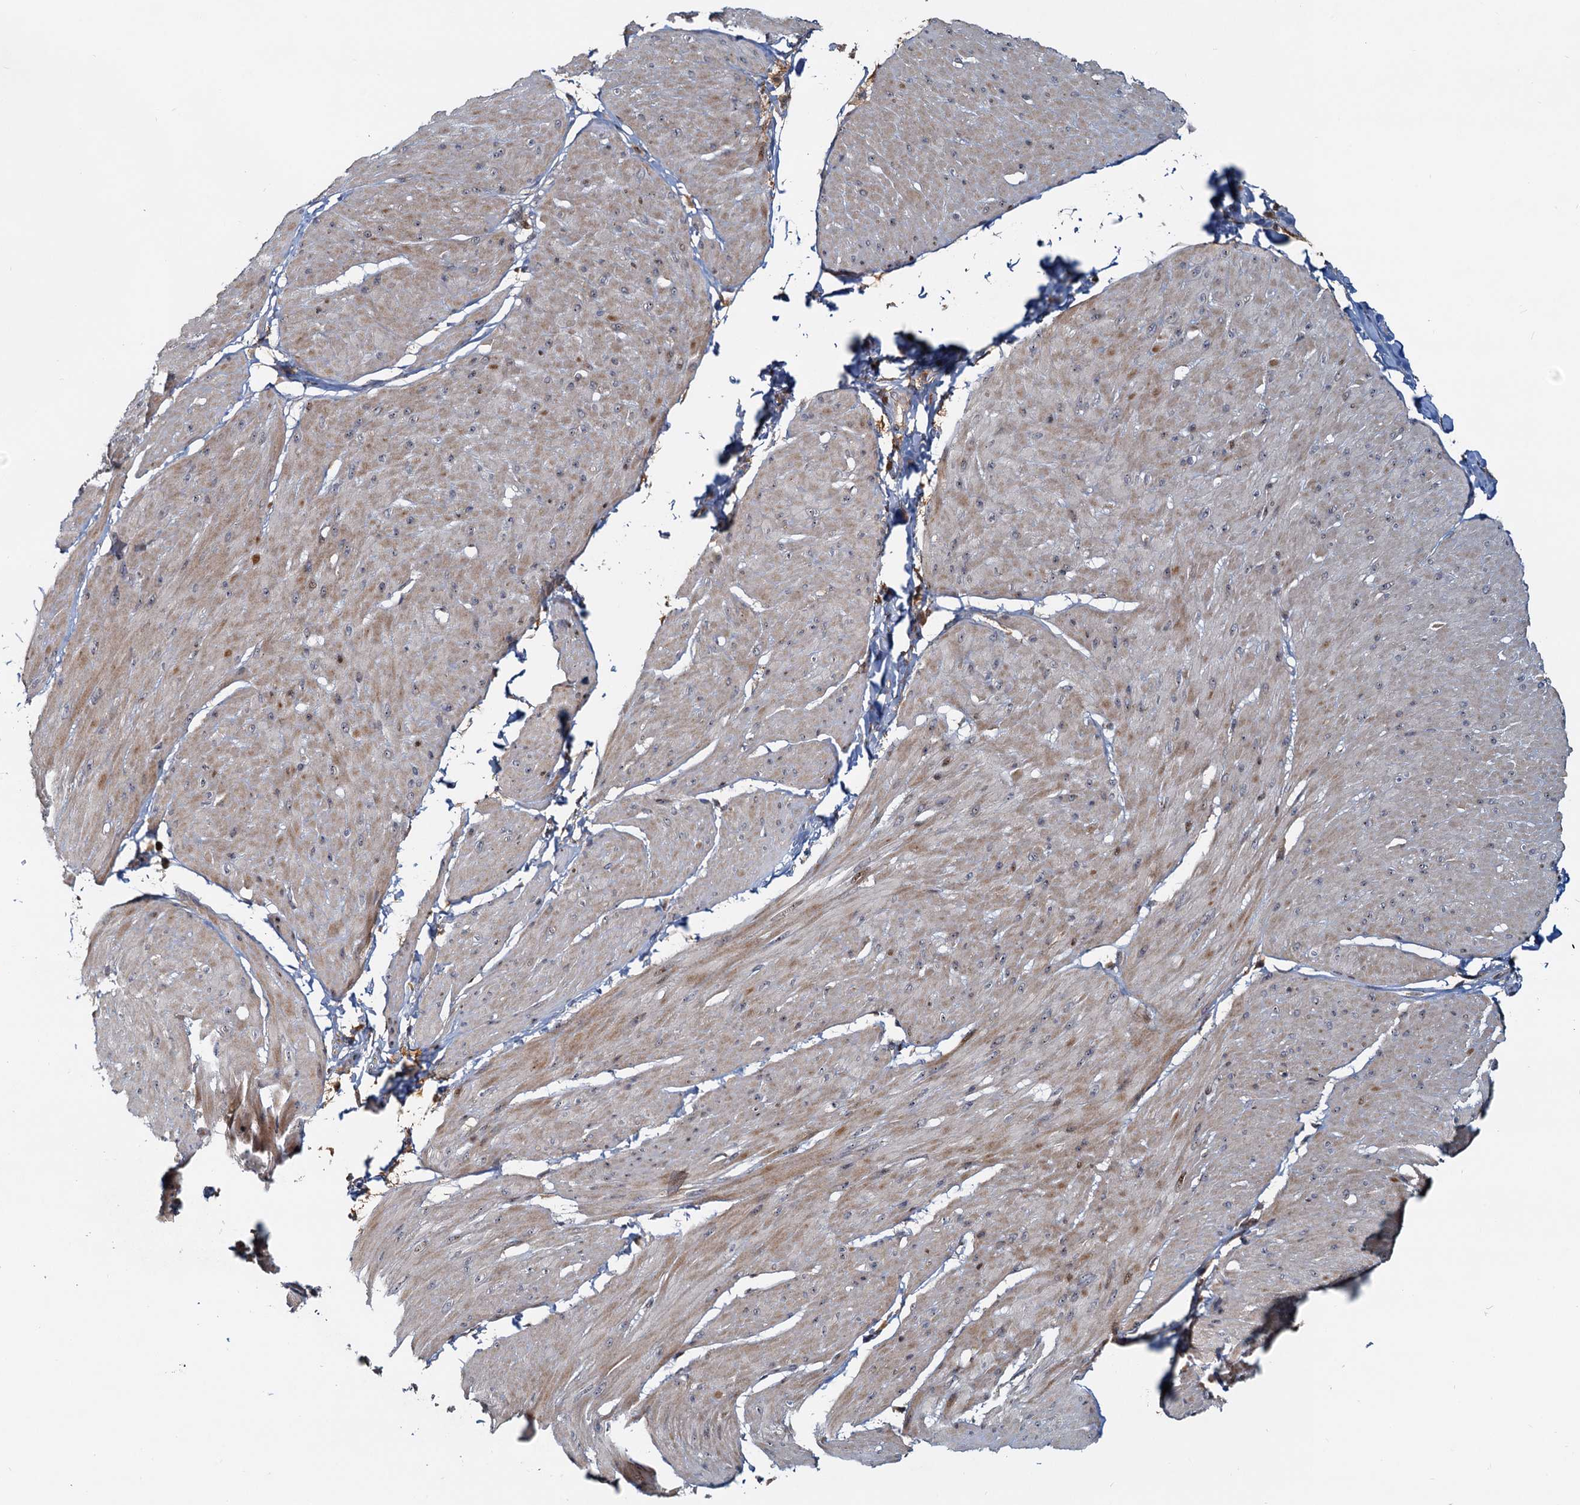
{"staining": {"intensity": "weak", "quantity": "<25%", "location": "cytoplasmic/membranous"}, "tissue": "smooth muscle", "cell_type": "Smooth muscle cells", "image_type": "normal", "snomed": [{"axis": "morphology", "description": "Urothelial carcinoma, High grade"}, {"axis": "topography", "description": "Urinary bladder"}], "caption": "The micrograph demonstrates no staining of smooth muscle cells in benign smooth muscle.", "gene": "TOLLIP", "patient": {"sex": "male", "age": 46}}